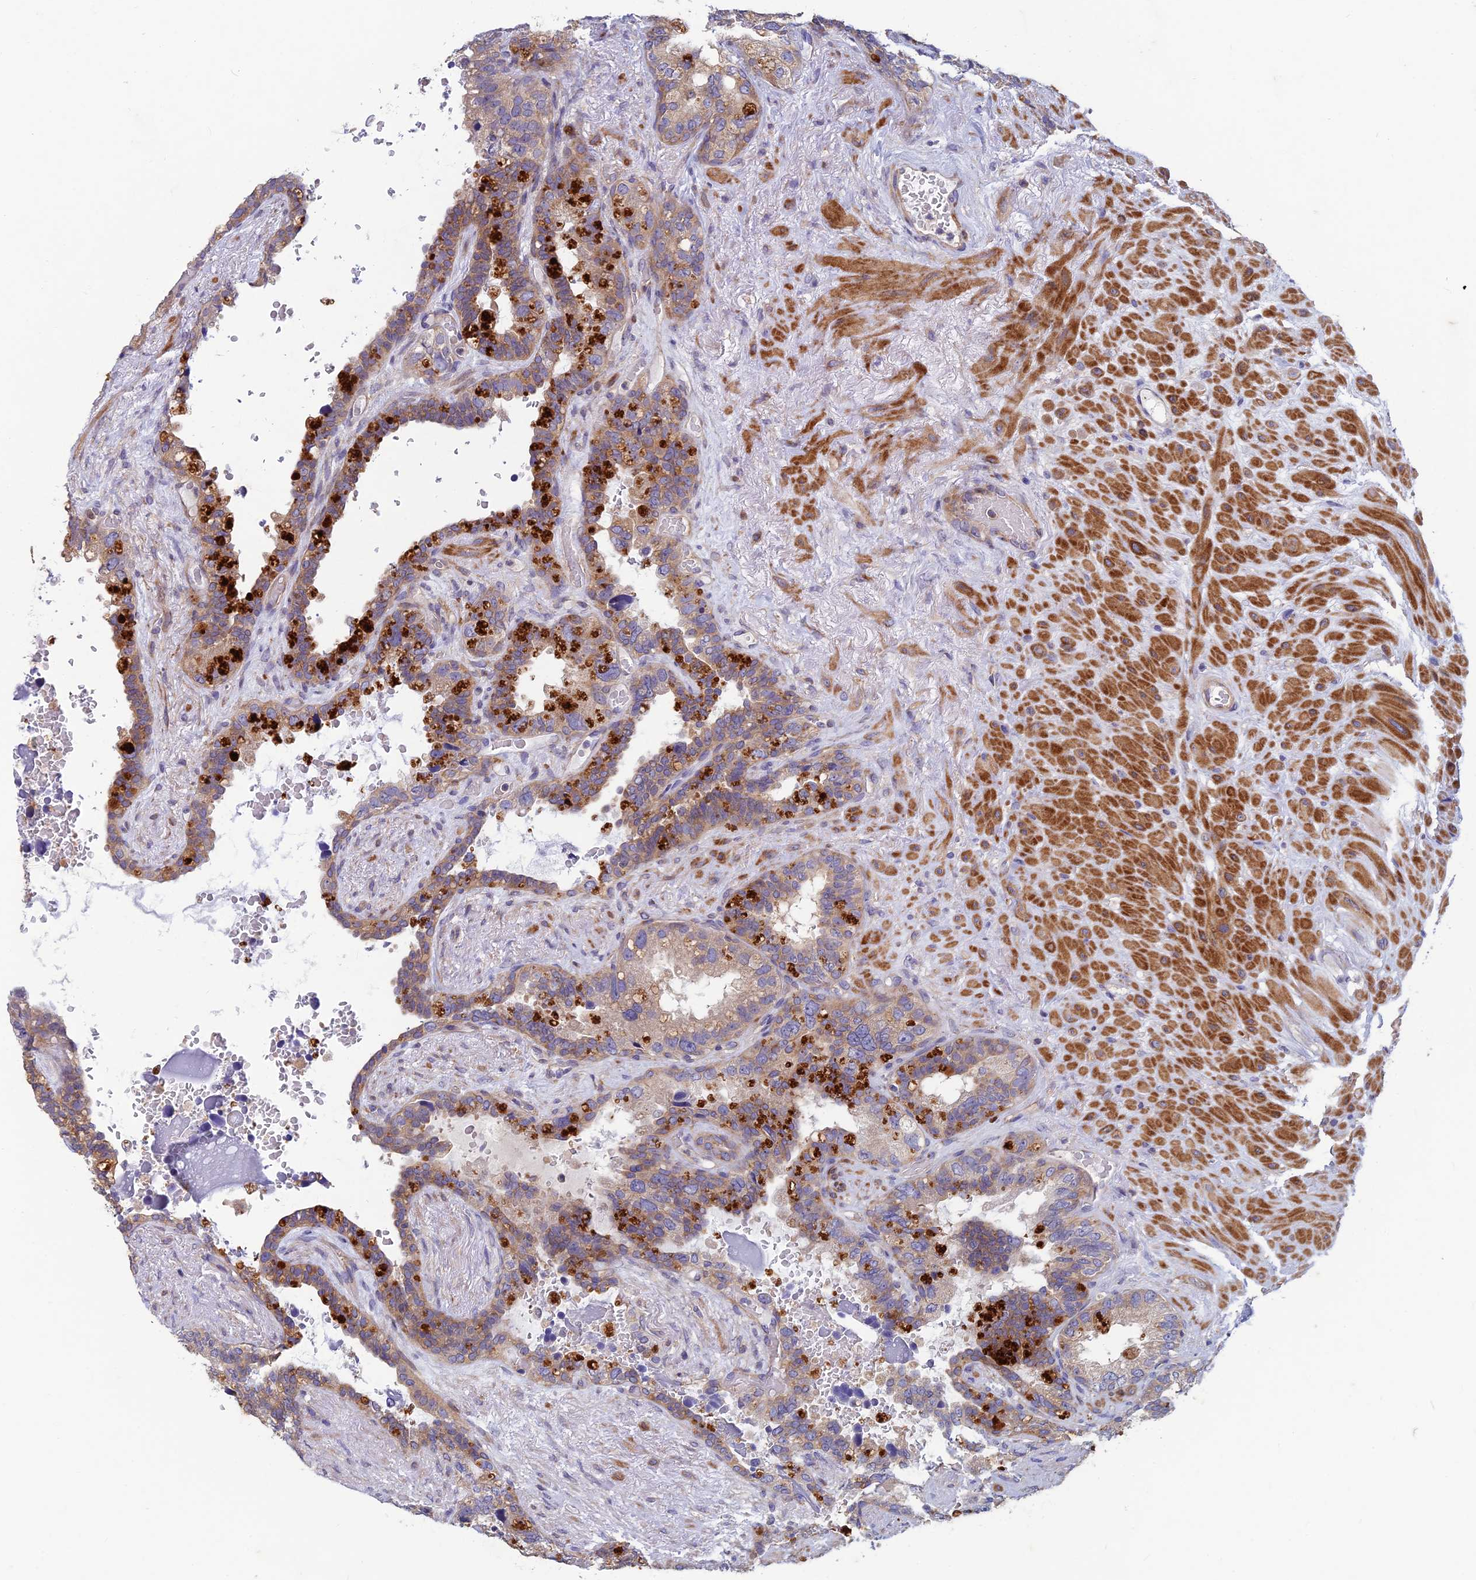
{"staining": {"intensity": "weak", "quantity": "25%-75%", "location": "cytoplasmic/membranous"}, "tissue": "seminal vesicle", "cell_type": "Glandular cells", "image_type": "normal", "snomed": [{"axis": "morphology", "description": "Normal tissue, NOS"}, {"axis": "topography", "description": "Seminal veicle"}], "caption": "Immunohistochemistry micrograph of unremarkable seminal vesicle stained for a protein (brown), which reveals low levels of weak cytoplasmic/membranous positivity in approximately 25%-75% of glandular cells.", "gene": "NCAPG", "patient": {"sex": "male", "age": 80}}